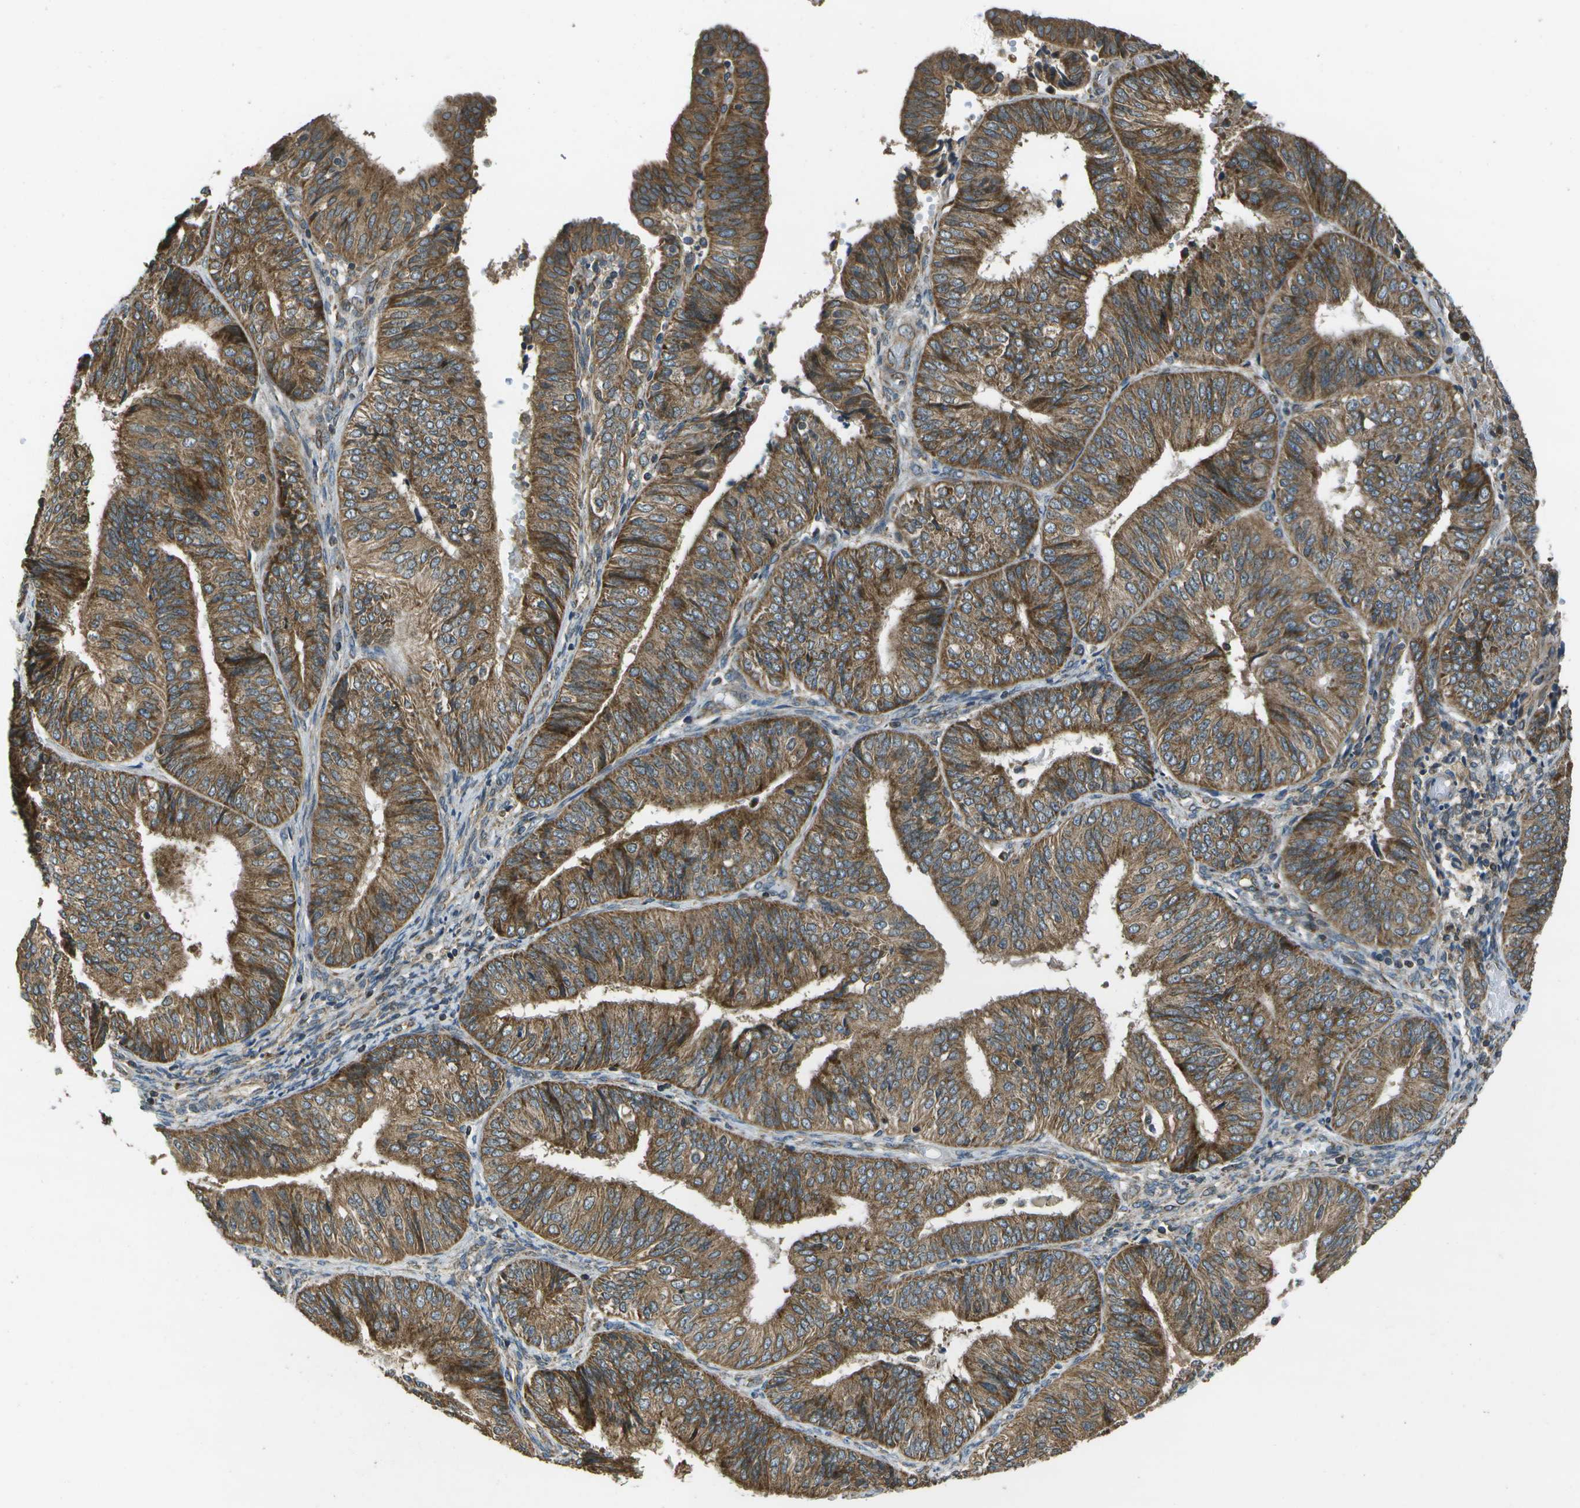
{"staining": {"intensity": "moderate", "quantity": ">75%", "location": "cytoplasmic/membranous"}, "tissue": "endometrial cancer", "cell_type": "Tumor cells", "image_type": "cancer", "snomed": [{"axis": "morphology", "description": "Adenocarcinoma, NOS"}, {"axis": "topography", "description": "Endometrium"}], "caption": "High-power microscopy captured an immunohistochemistry (IHC) histopathology image of endometrial adenocarcinoma, revealing moderate cytoplasmic/membranous expression in about >75% of tumor cells. The staining was performed using DAB (3,3'-diaminobenzidine), with brown indicating positive protein expression. Nuclei are stained blue with hematoxylin.", "gene": "HFE", "patient": {"sex": "female", "age": 58}}